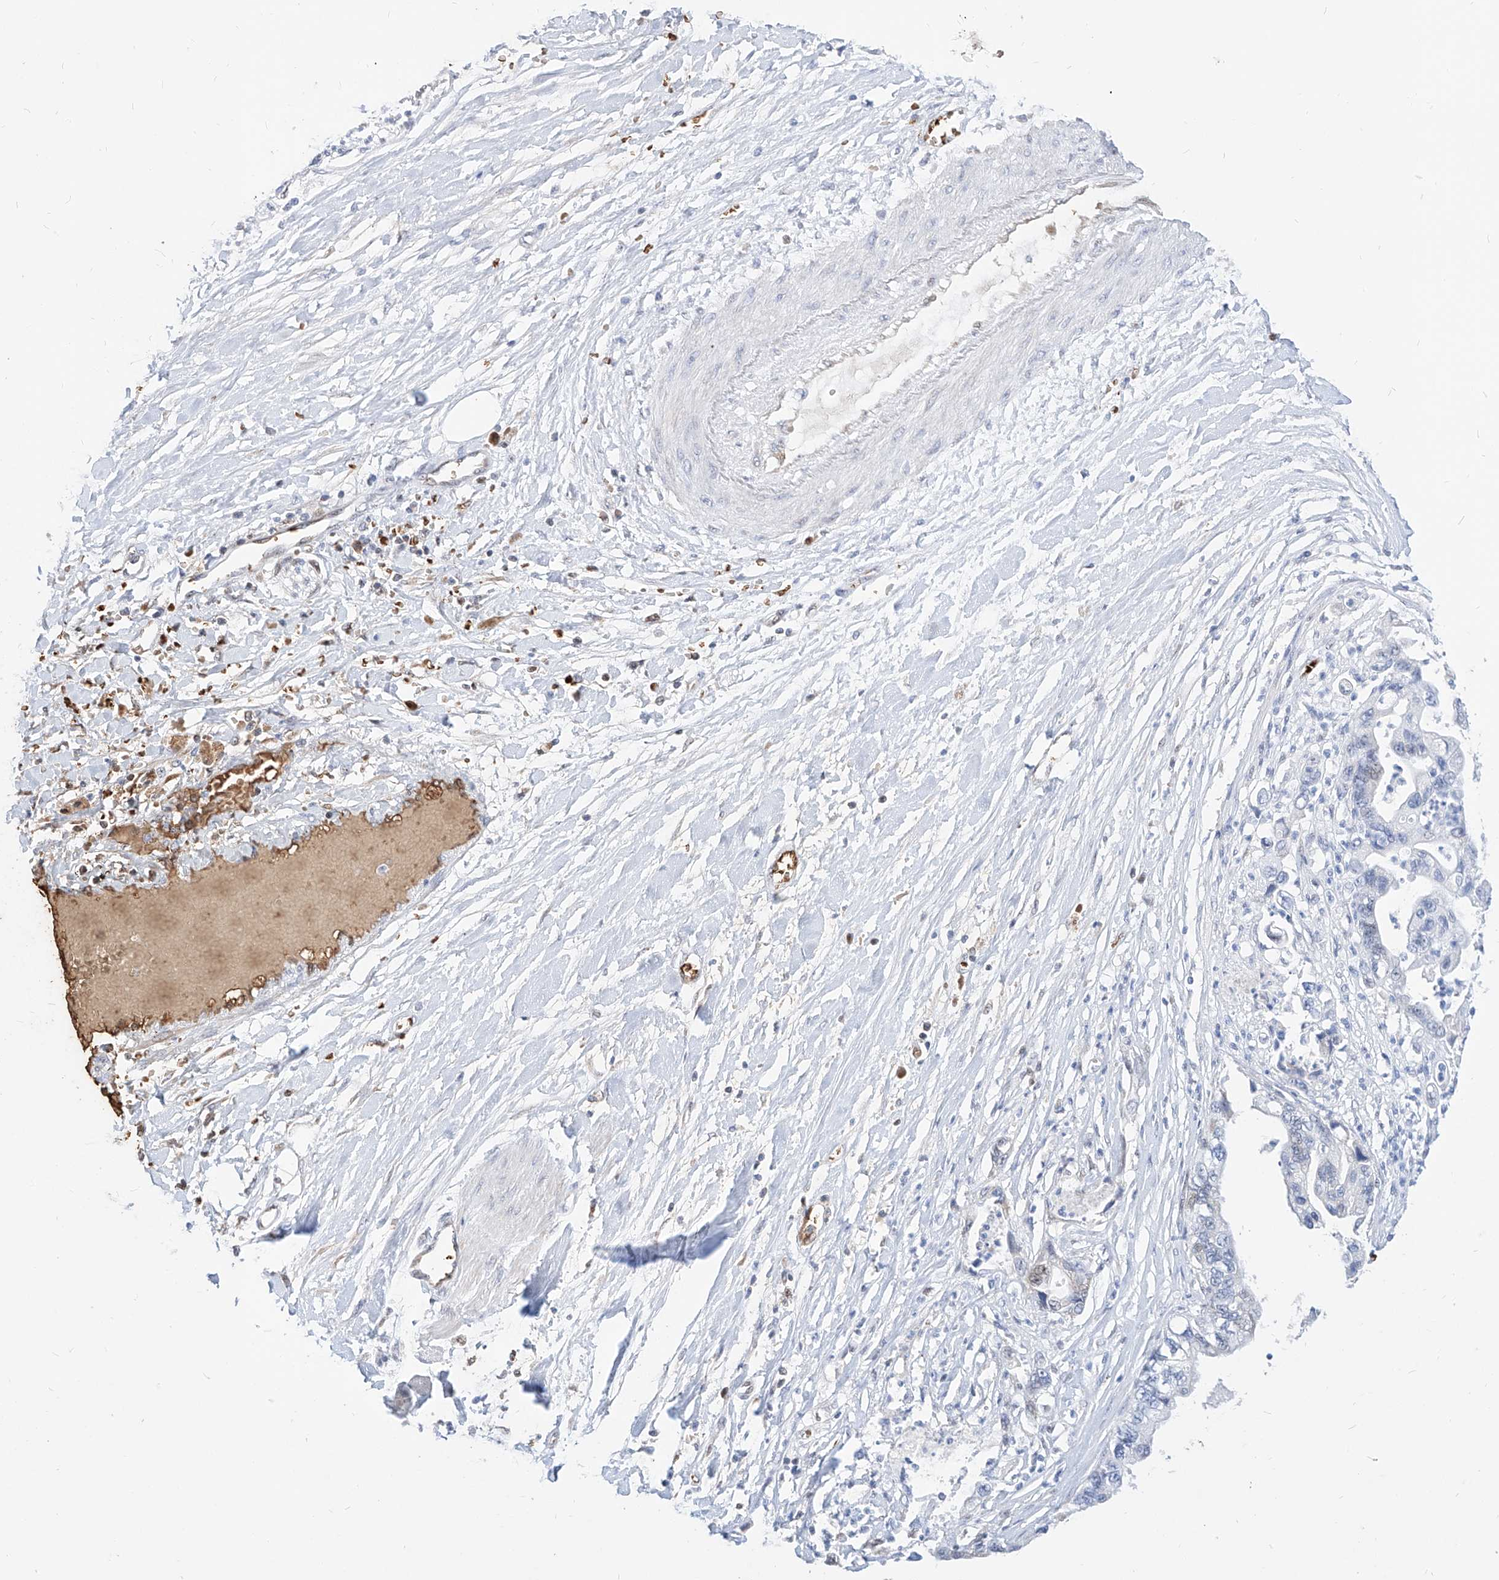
{"staining": {"intensity": "negative", "quantity": "none", "location": "none"}, "tissue": "pancreatic cancer", "cell_type": "Tumor cells", "image_type": "cancer", "snomed": [{"axis": "morphology", "description": "Adenocarcinoma, NOS"}, {"axis": "topography", "description": "Pancreas"}], "caption": "Pancreatic cancer (adenocarcinoma) was stained to show a protein in brown. There is no significant staining in tumor cells. The staining is performed using DAB brown chromogen with nuclei counter-stained in using hematoxylin.", "gene": "ZFP42", "patient": {"sex": "male", "age": 56}}